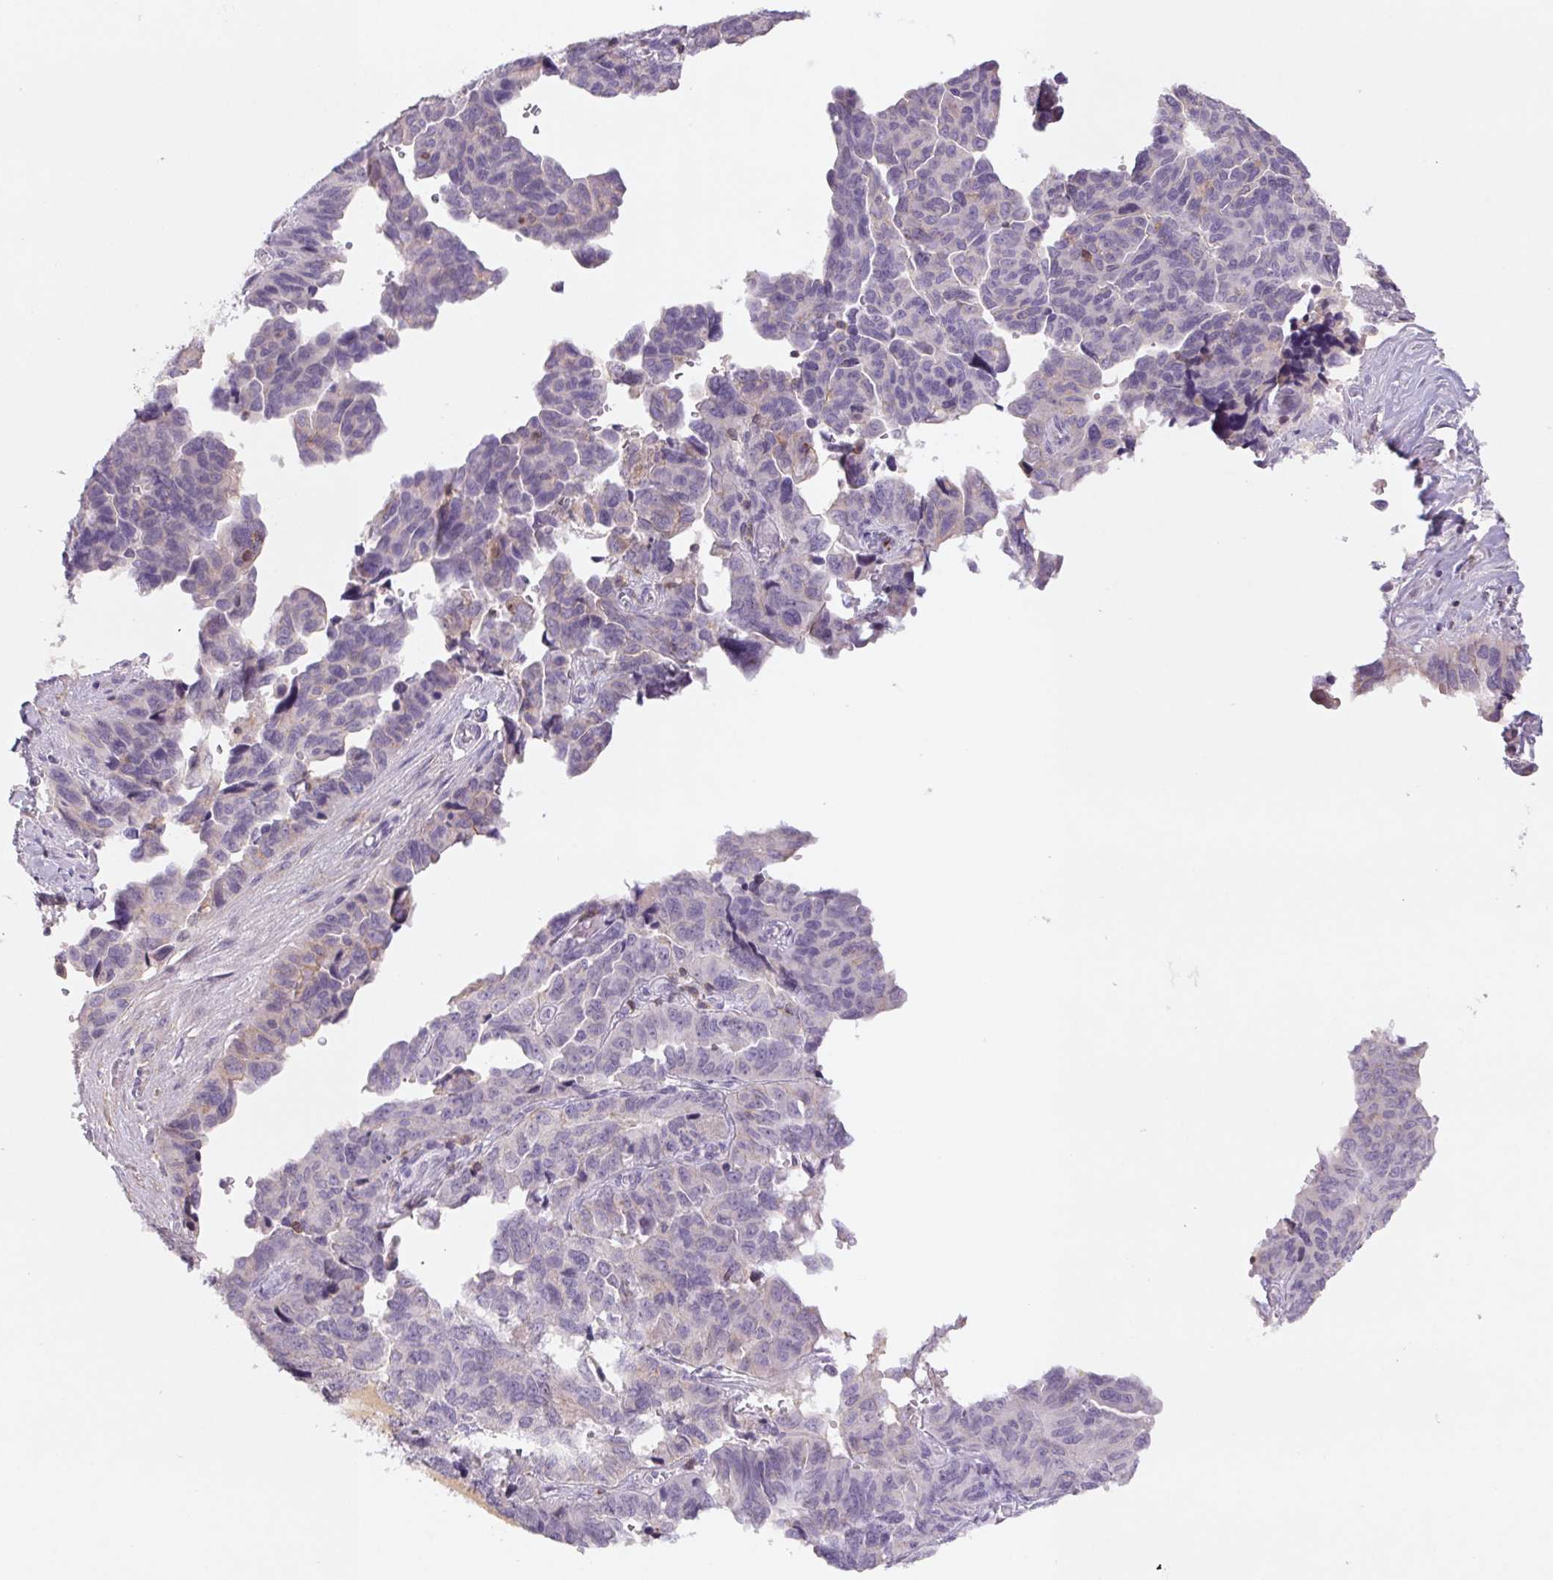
{"staining": {"intensity": "weak", "quantity": "<25%", "location": "cytoplasmic/membranous"}, "tissue": "ovarian cancer", "cell_type": "Tumor cells", "image_type": "cancer", "snomed": [{"axis": "morphology", "description": "Cystadenocarcinoma, serous, NOS"}, {"axis": "topography", "description": "Ovary"}], "caption": "A micrograph of human ovarian cancer is negative for staining in tumor cells.", "gene": "KIF26A", "patient": {"sex": "female", "age": 64}}